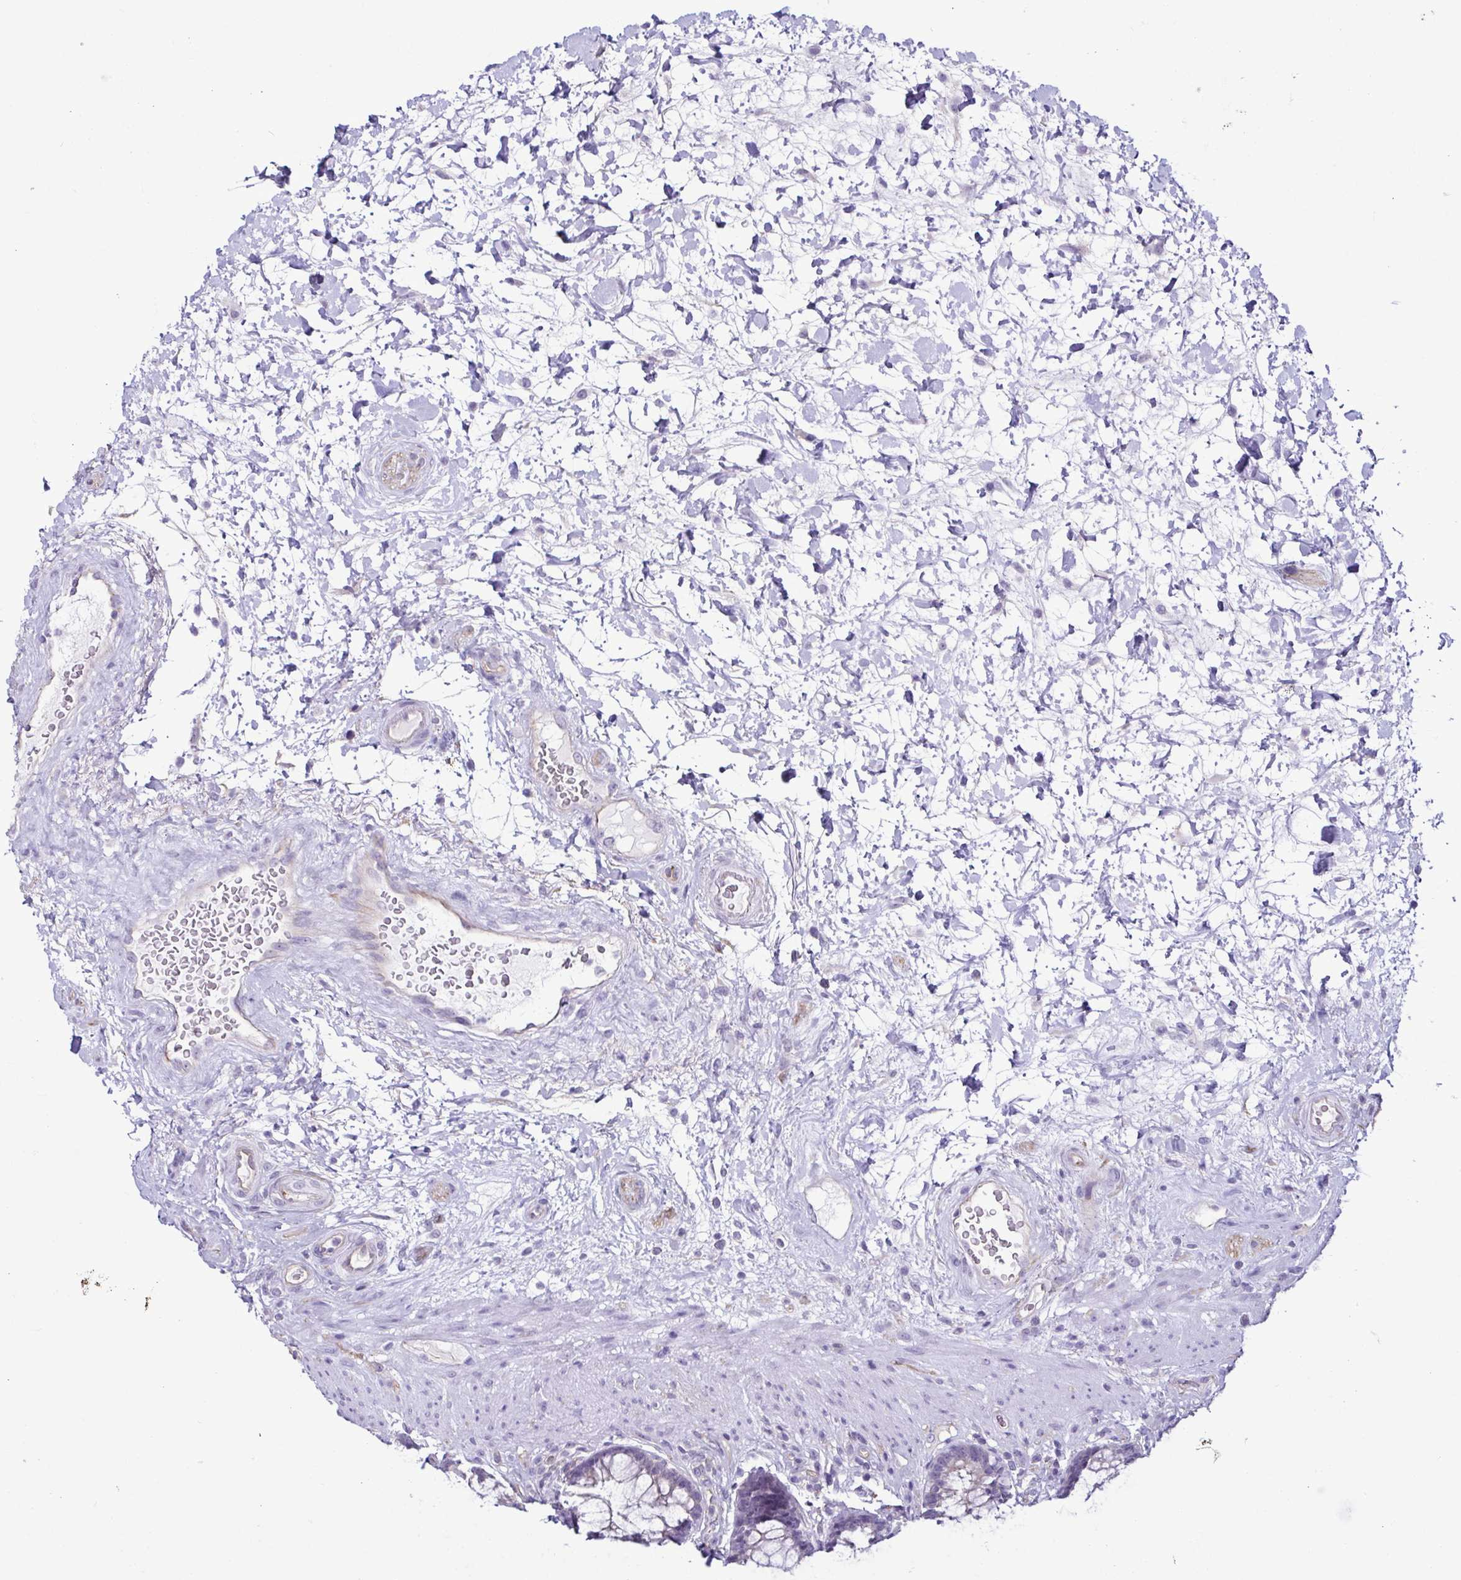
{"staining": {"intensity": "weak", "quantity": "<25%", "location": "cytoplasmic/membranous"}, "tissue": "rectum", "cell_type": "Glandular cells", "image_type": "normal", "snomed": [{"axis": "morphology", "description": "Normal tissue, NOS"}, {"axis": "topography", "description": "Rectum"}], "caption": "IHC image of benign rectum stained for a protein (brown), which reveals no staining in glandular cells. (Stains: DAB IHC with hematoxylin counter stain, Microscopy: brightfield microscopy at high magnification).", "gene": "CASP14", "patient": {"sex": "male", "age": 72}}